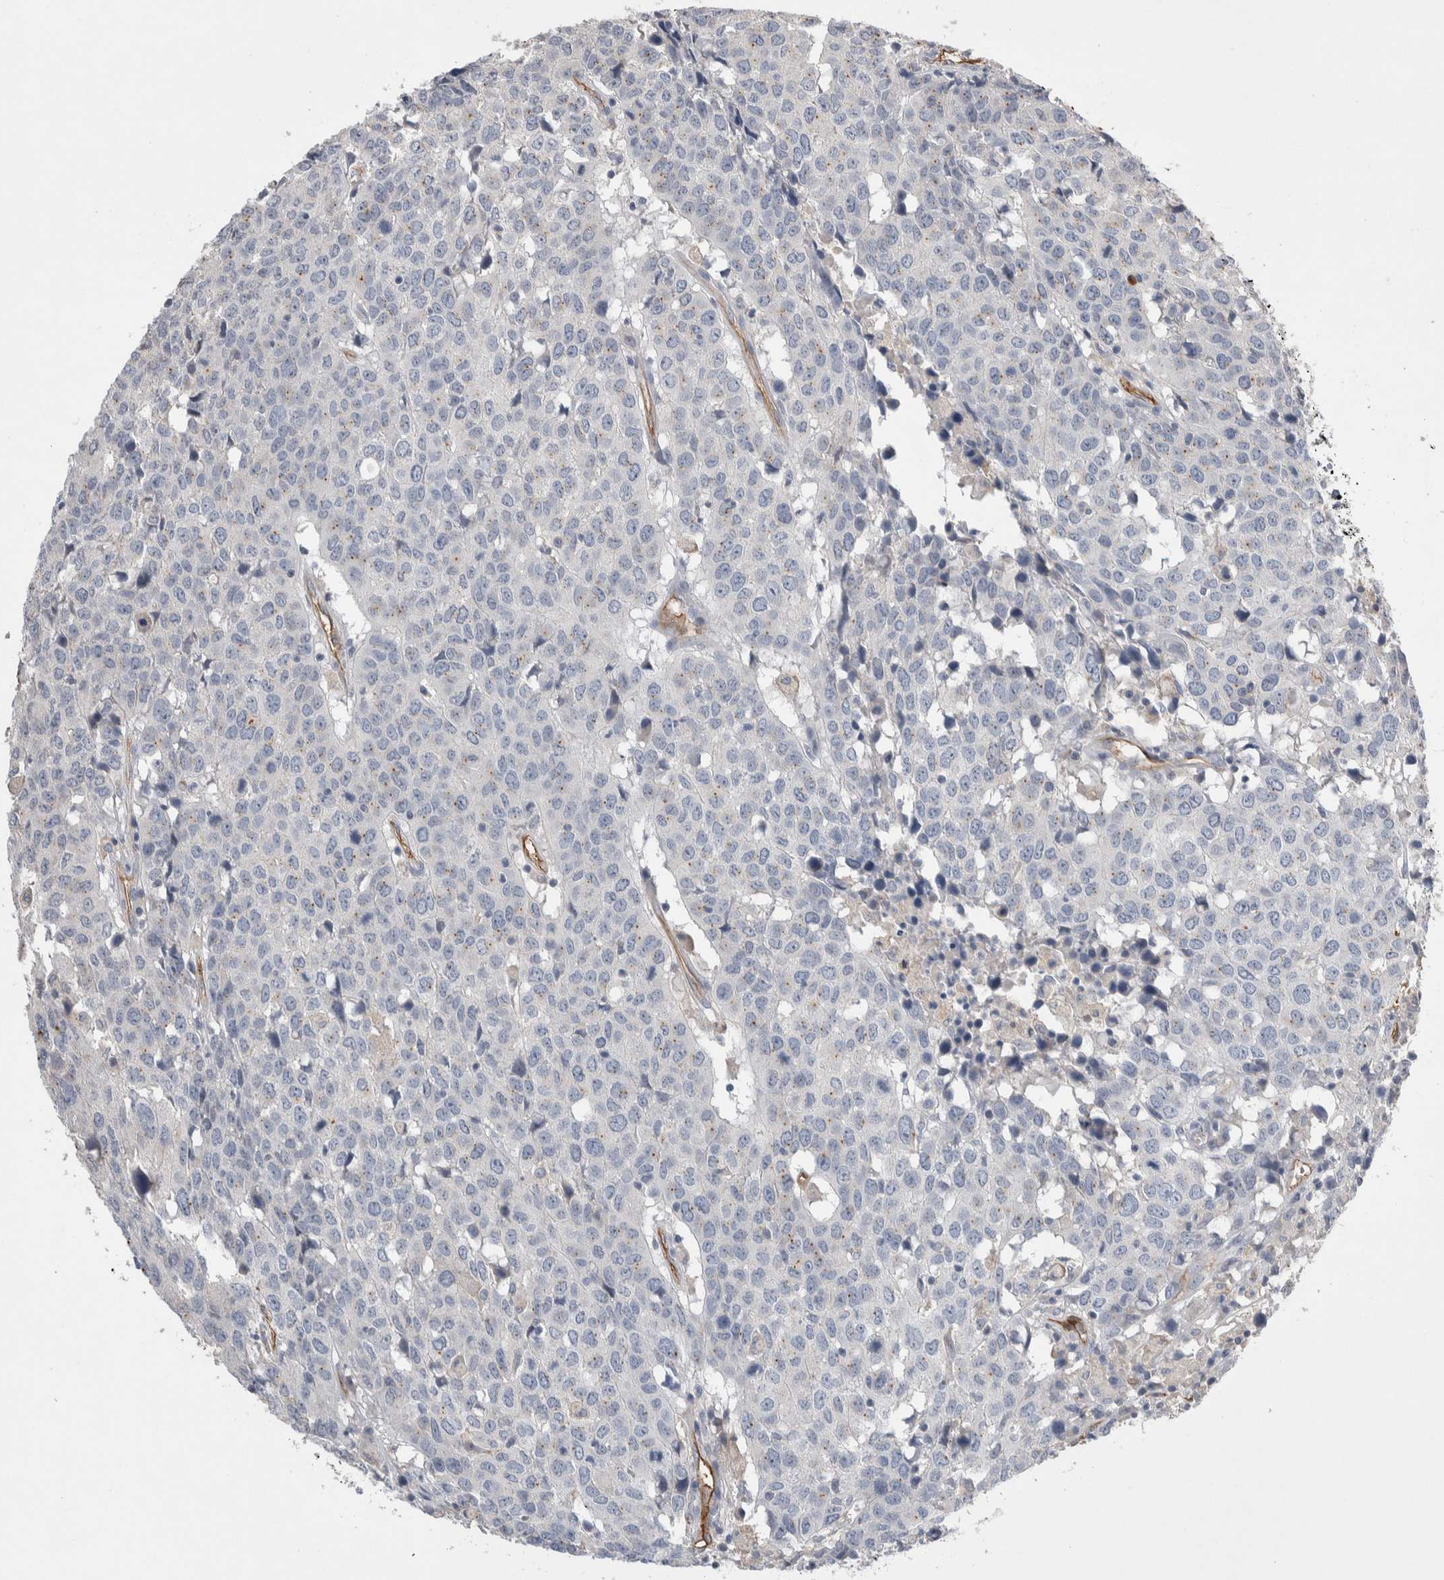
{"staining": {"intensity": "negative", "quantity": "none", "location": "none"}, "tissue": "head and neck cancer", "cell_type": "Tumor cells", "image_type": "cancer", "snomed": [{"axis": "morphology", "description": "Squamous cell carcinoma, NOS"}, {"axis": "topography", "description": "Head-Neck"}], "caption": "This is an immunohistochemistry image of human head and neck squamous cell carcinoma. There is no staining in tumor cells.", "gene": "CEP131", "patient": {"sex": "male", "age": 66}}